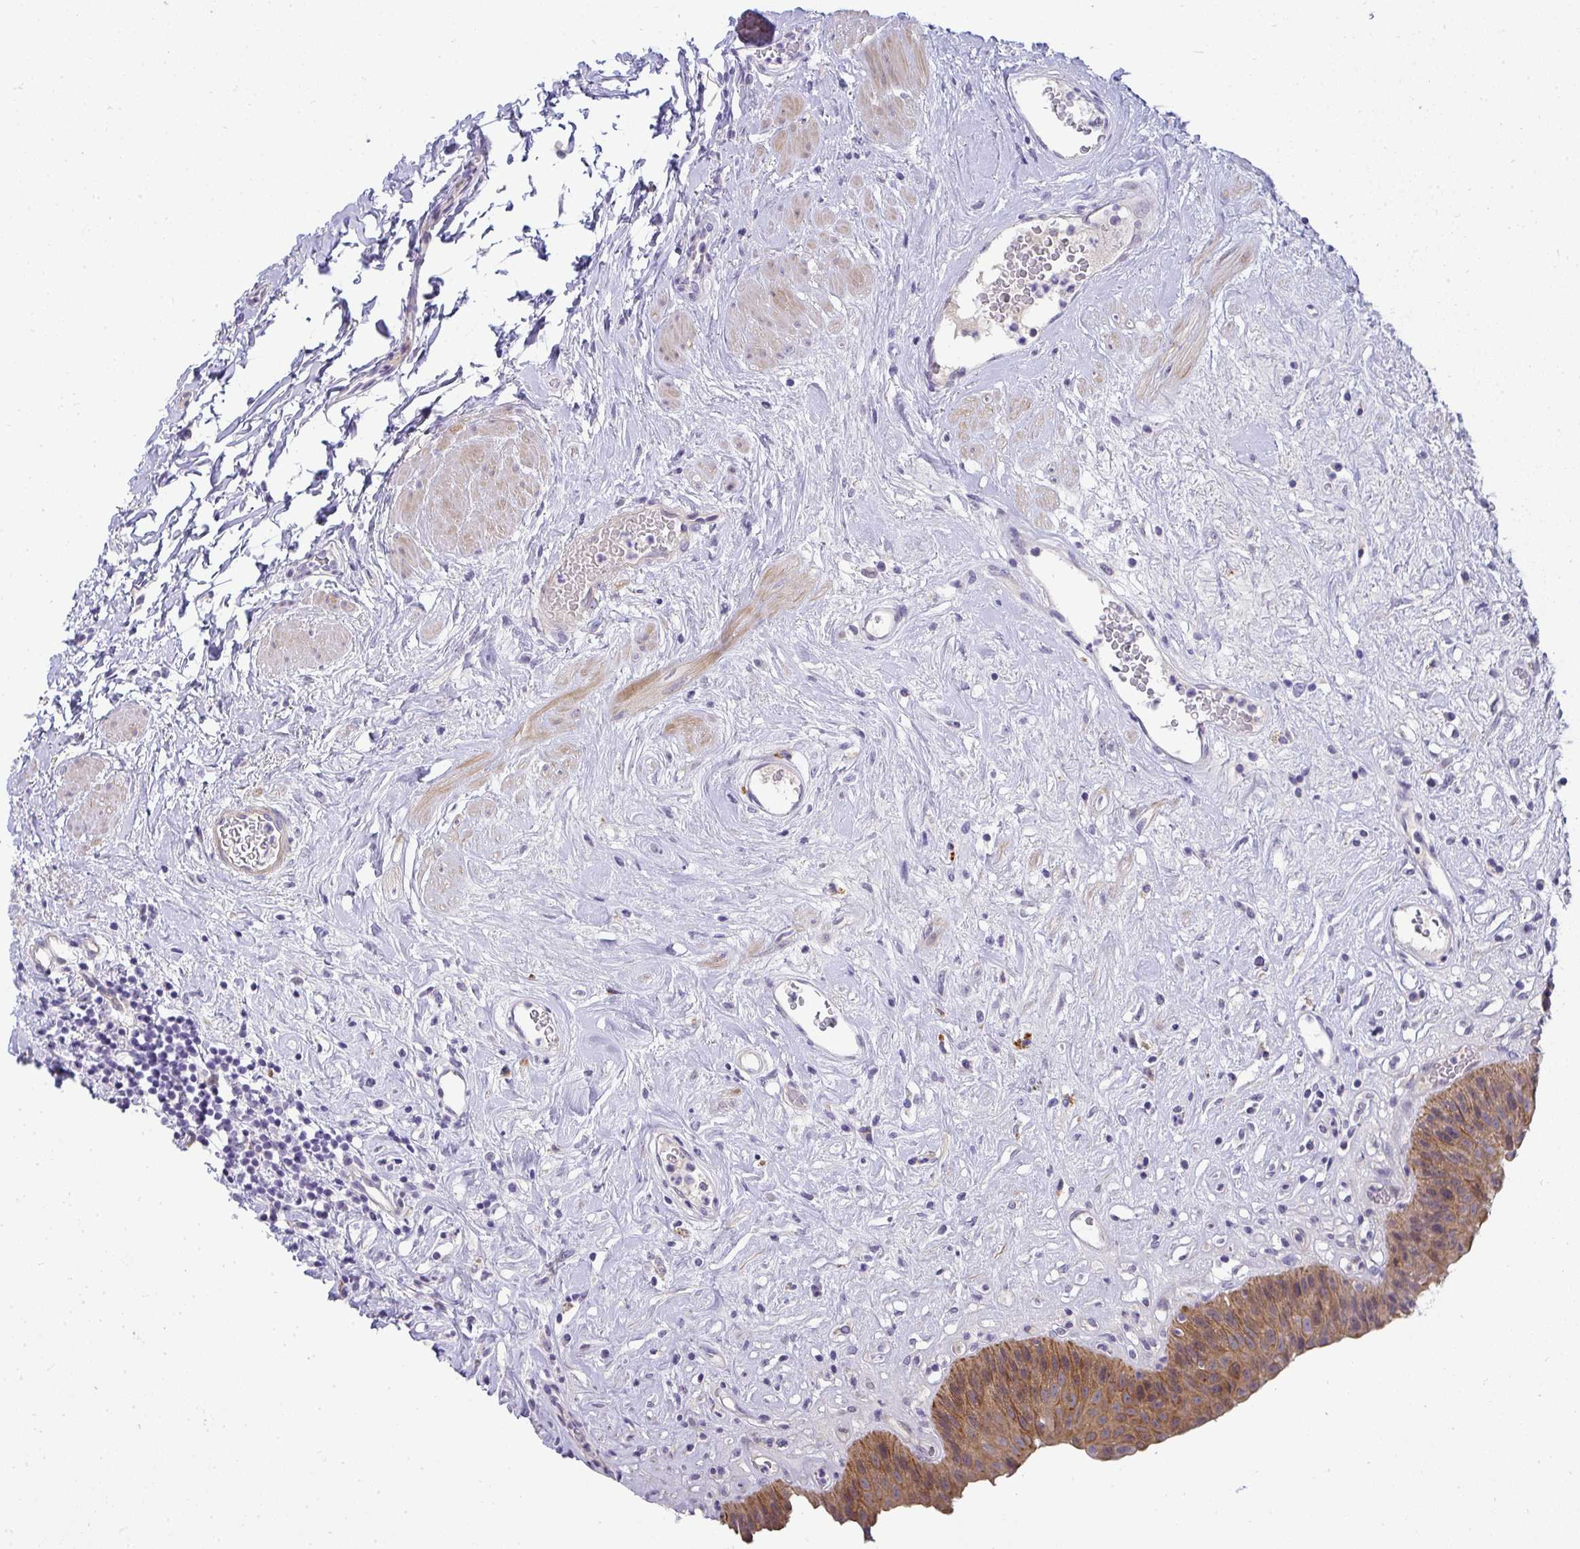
{"staining": {"intensity": "moderate", "quantity": ">75%", "location": "cytoplasmic/membranous"}, "tissue": "urinary bladder", "cell_type": "Urothelial cells", "image_type": "normal", "snomed": [{"axis": "morphology", "description": "Normal tissue, NOS"}, {"axis": "topography", "description": "Urinary bladder"}], "caption": "Moderate cytoplasmic/membranous positivity for a protein is appreciated in approximately >75% of urothelial cells of benign urinary bladder using immunohistochemistry.", "gene": "AK5", "patient": {"sex": "female", "age": 56}}